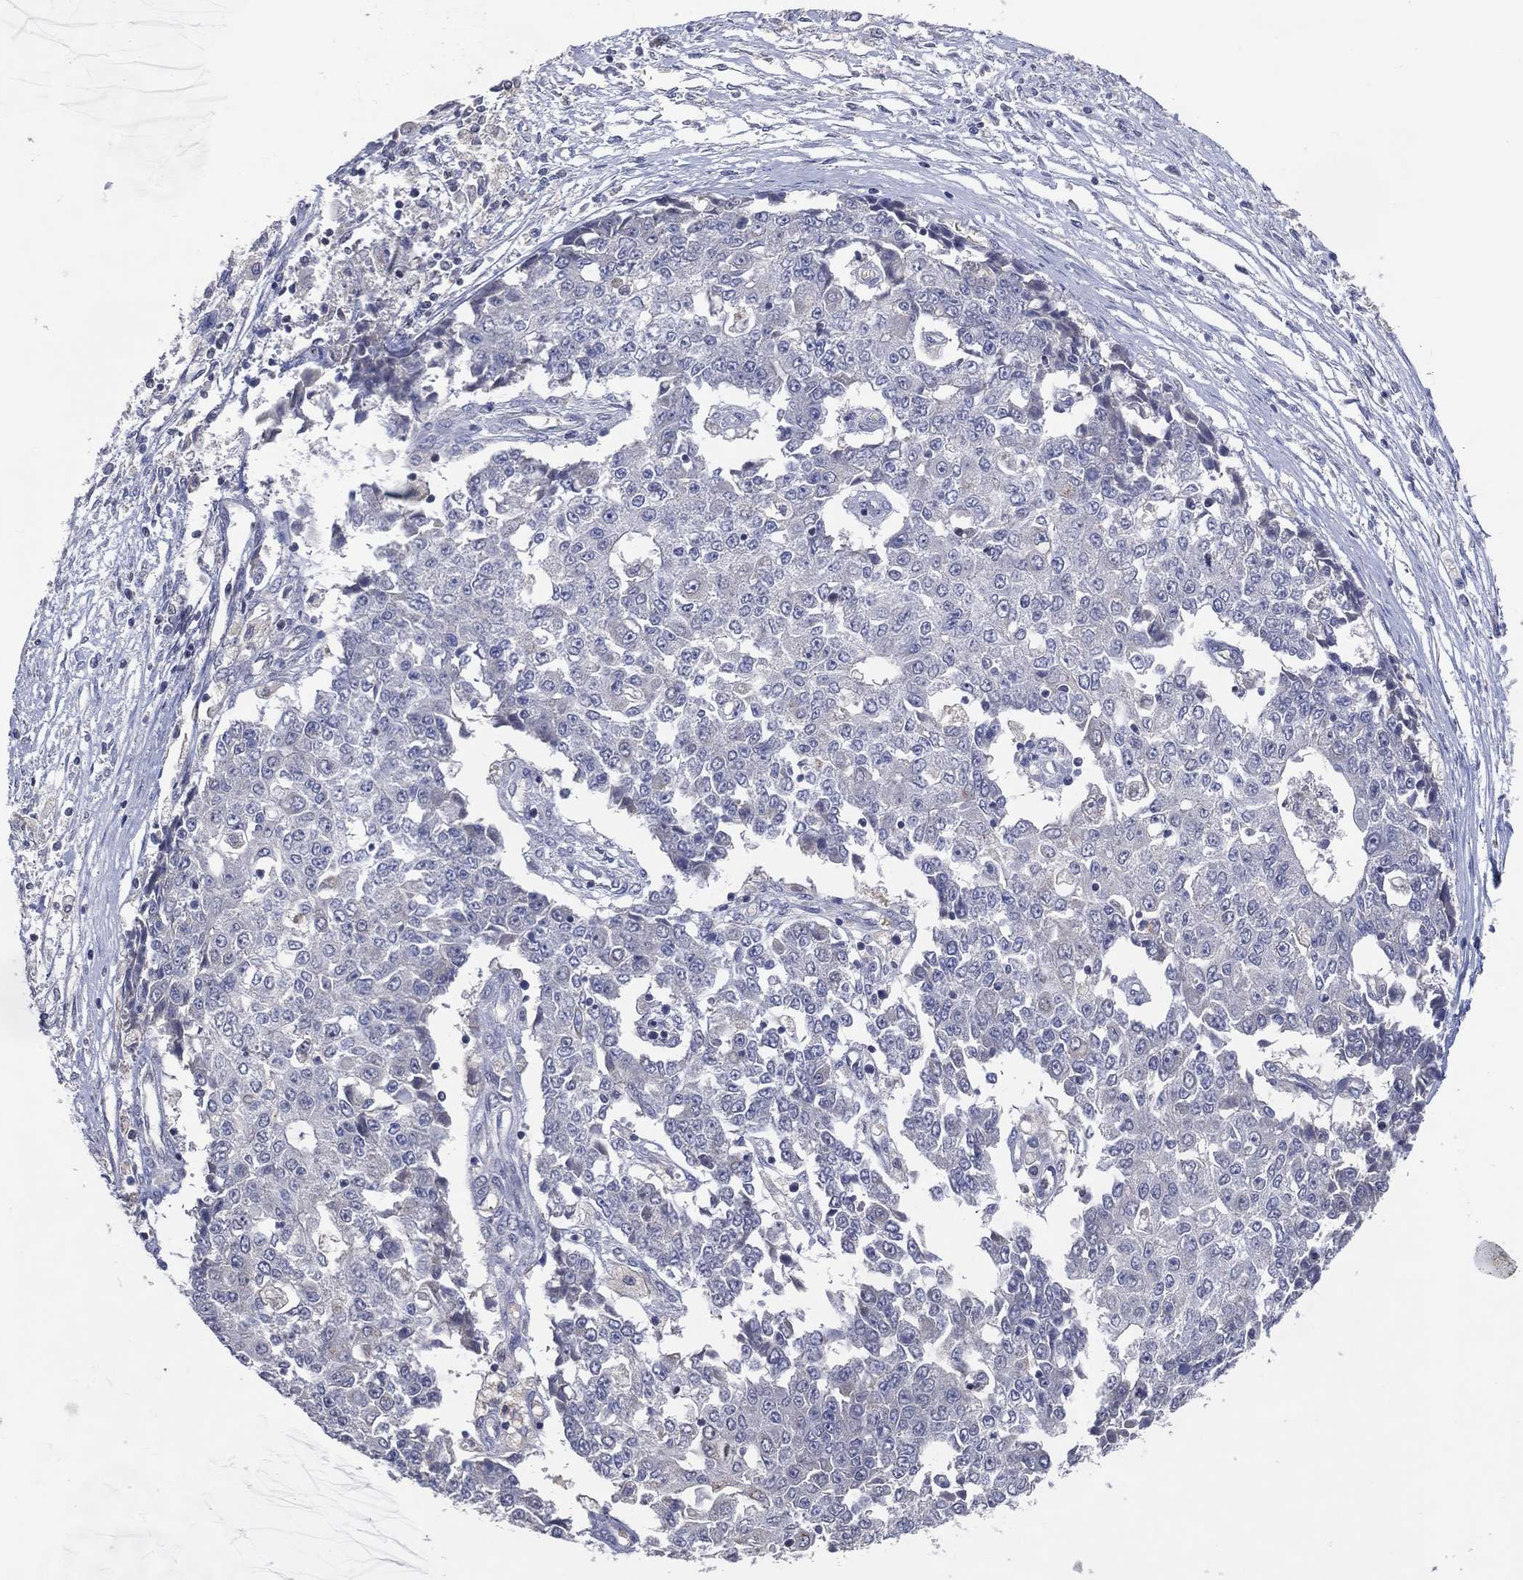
{"staining": {"intensity": "negative", "quantity": "none", "location": "none"}, "tissue": "ovarian cancer", "cell_type": "Tumor cells", "image_type": "cancer", "snomed": [{"axis": "morphology", "description": "Carcinoma, endometroid"}, {"axis": "topography", "description": "Ovary"}], "caption": "High magnification brightfield microscopy of ovarian endometroid carcinoma stained with DAB (brown) and counterstained with hematoxylin (blue): tumor cells show no significant expression. (DAB immunohistochemistry (IHC) with hematoxylin counter stain).", "gene": "DNAH7", "patient": {"sex": "female", "age": 42}}